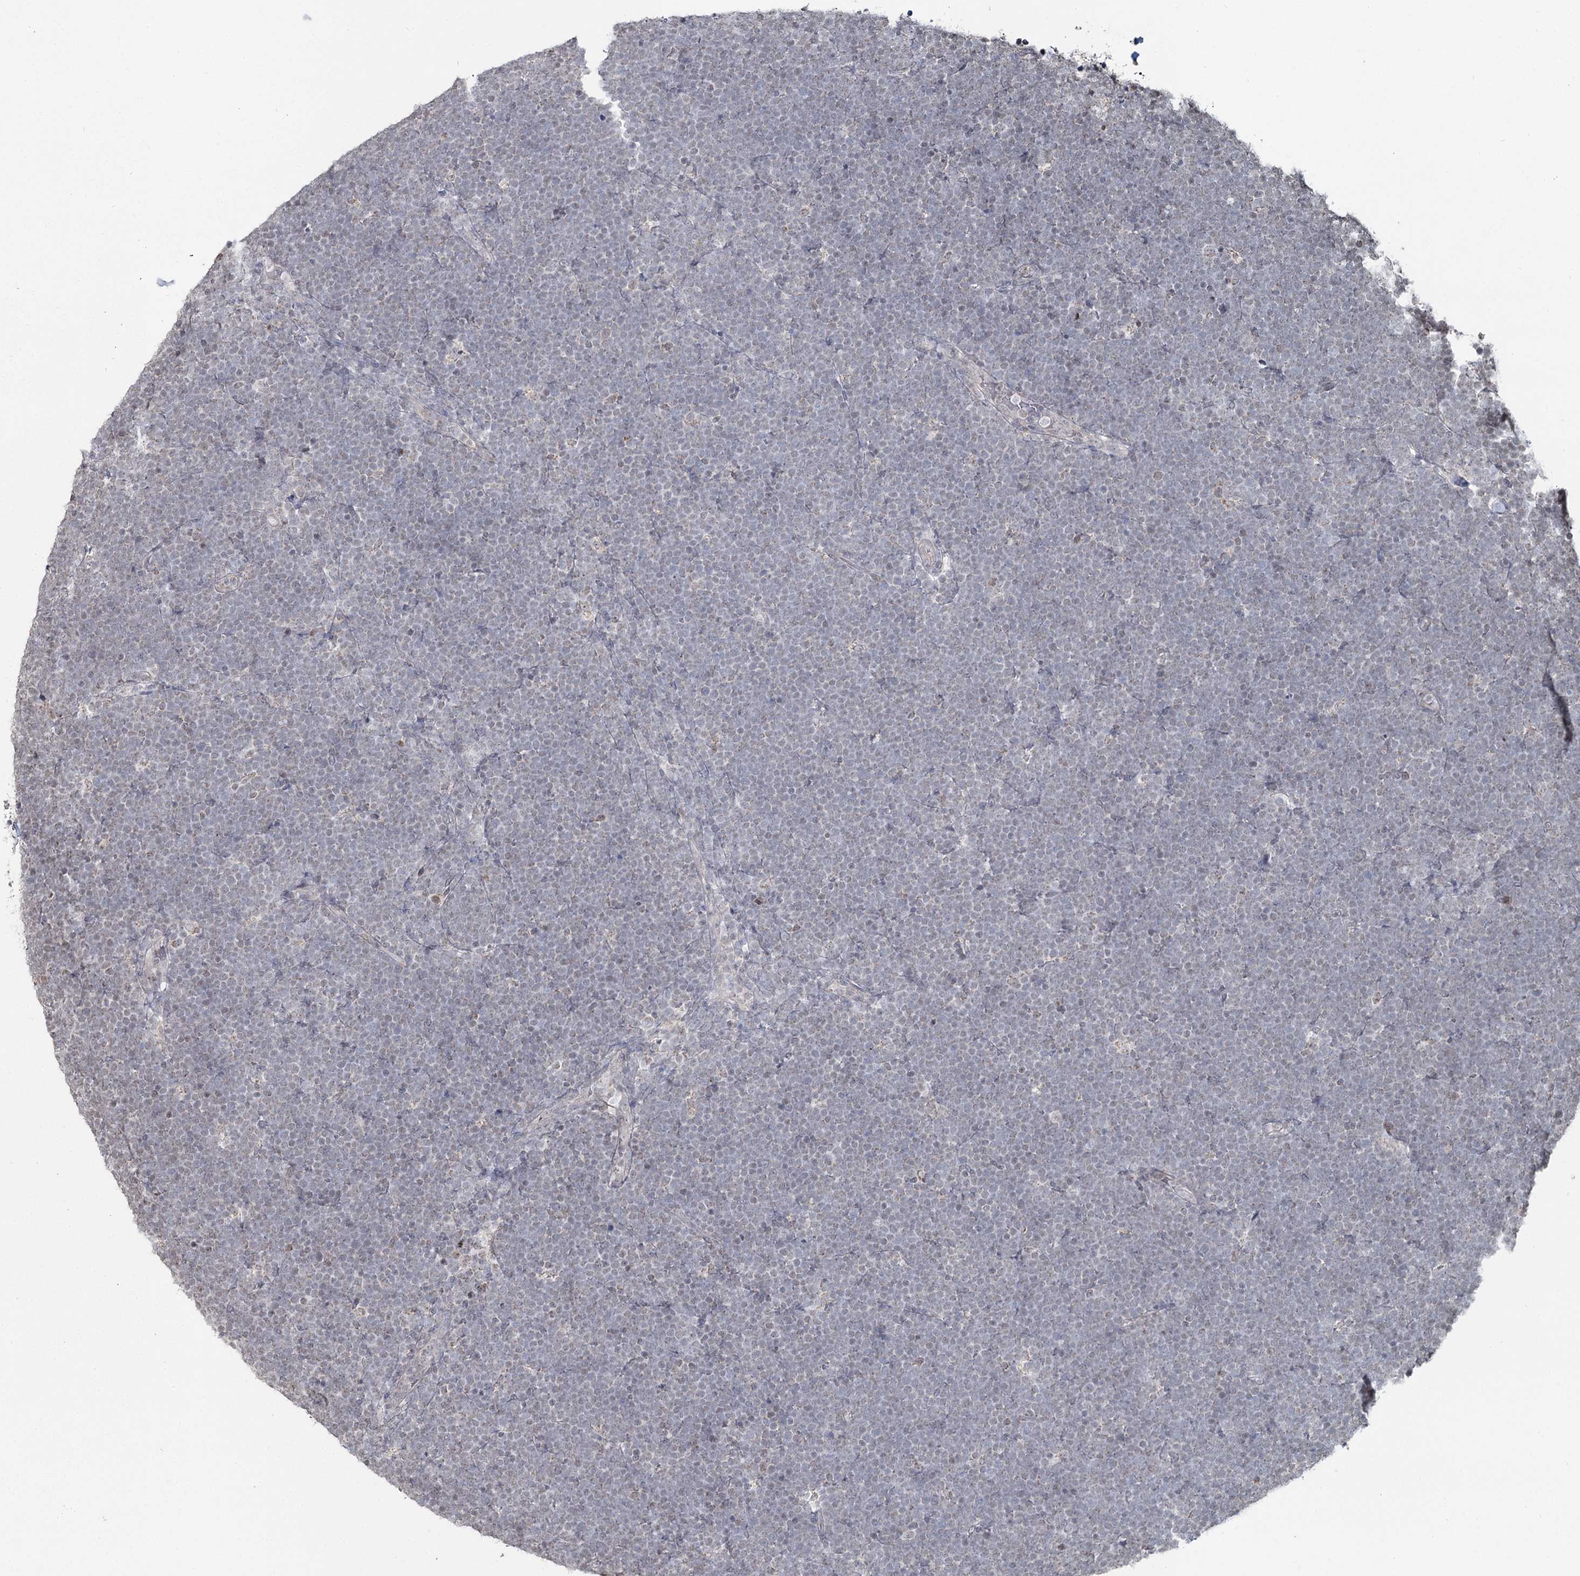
{"staining": {"intensity": "negative", "quantity": "none", "location": "none"}, "tissue": "lymphoma", "cell_type": "Tumor cells", "image_type": "cancer", "snomed": [{"axis": "morphology", "description": "Malignant lymphoma, non-Hodgkin's type, High grade"}, {"axis": "topography", "description": "Lymph node"}], "caption": "A histopathology image of human malignant lymphoma, non-Hodgkin's type (high-grade) is negative for staining in tumor cells.", "gene": "PDHX", "patient": {"sex": "male", "age": 13}}